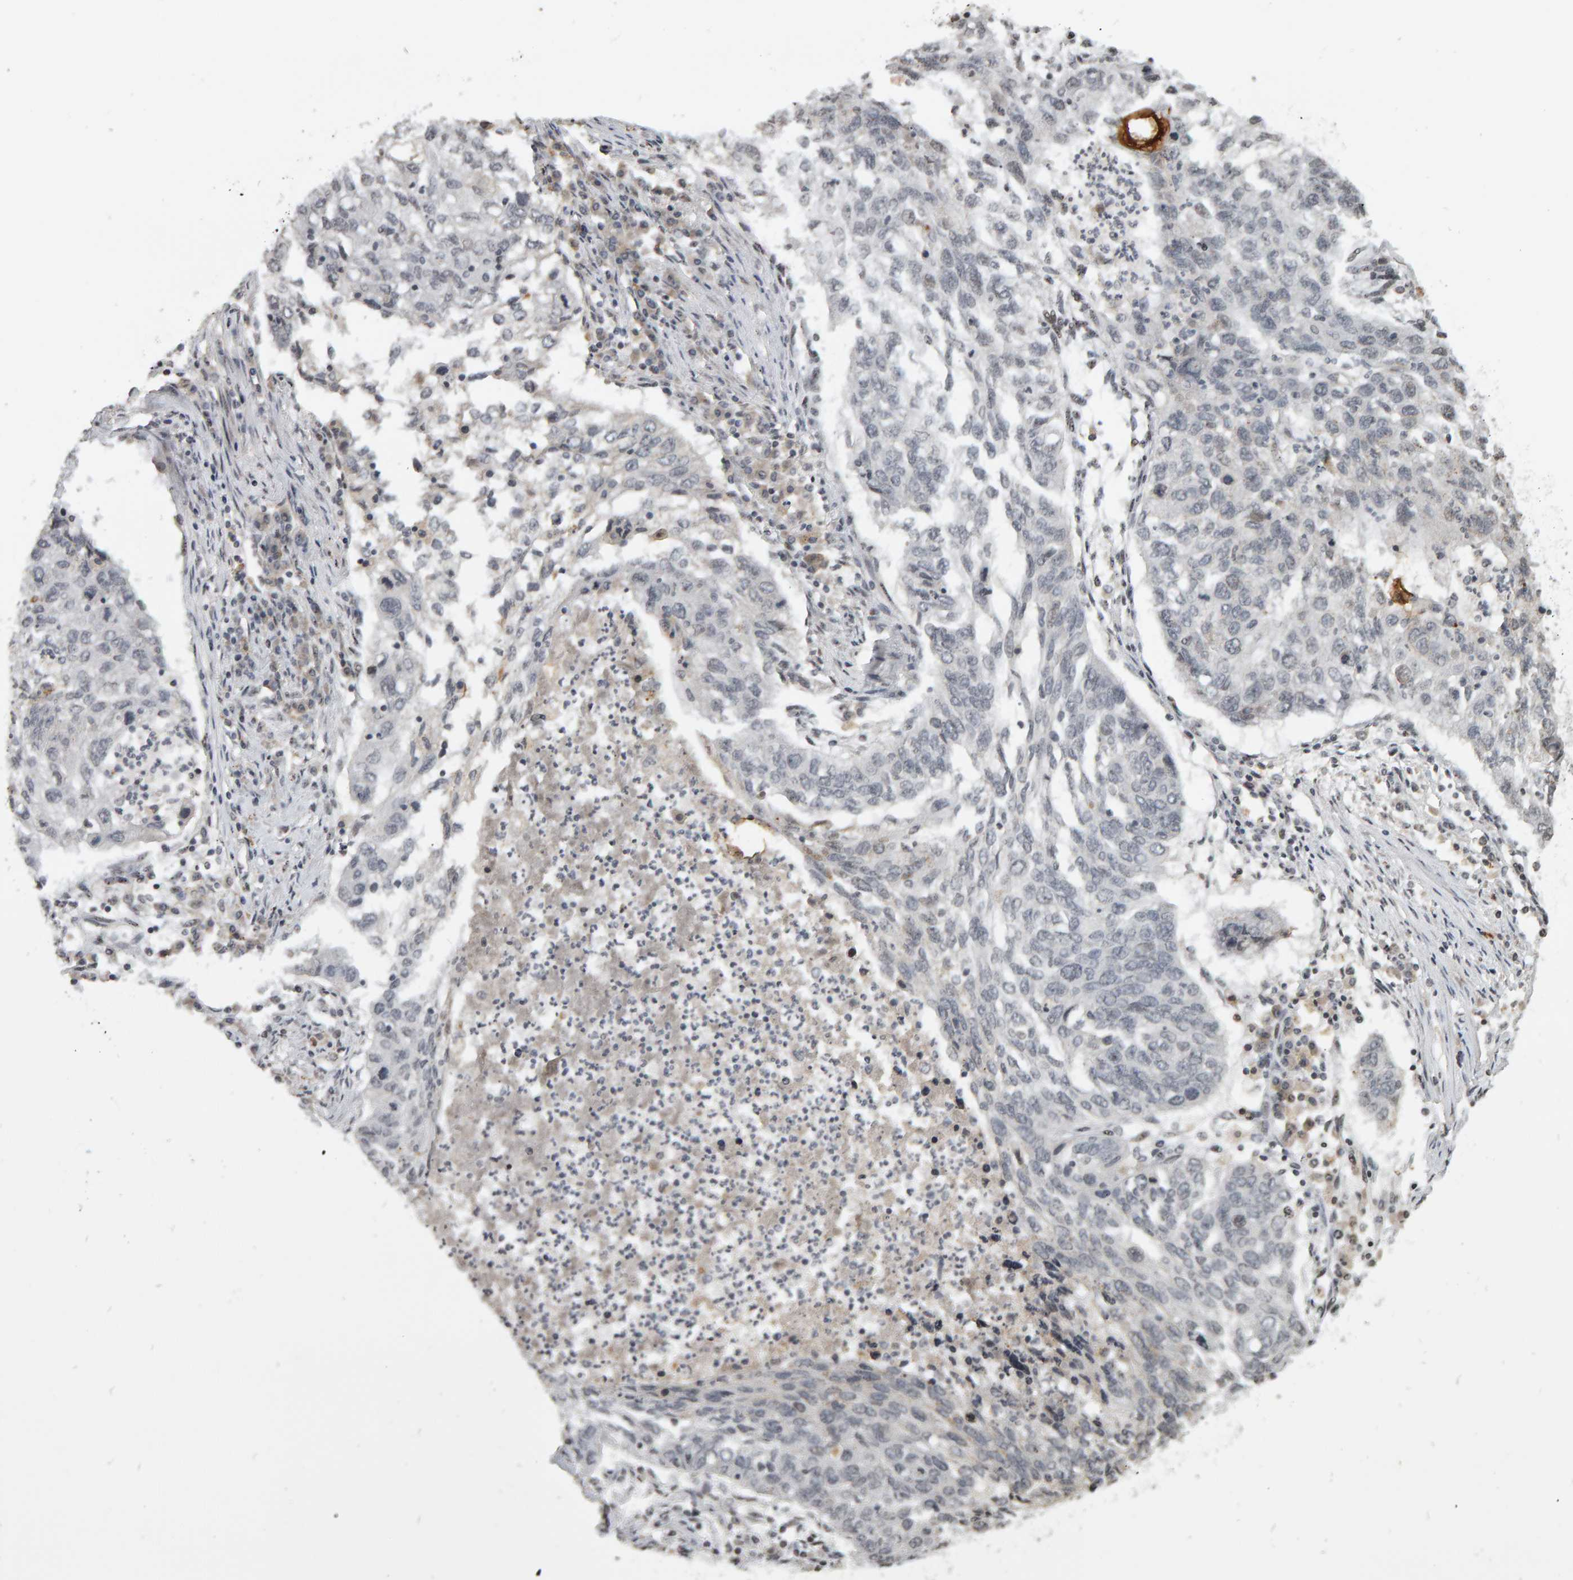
{"staining": {"intensity": "negative", "quantity": "none", "location": "none"}, "tissue": "lung cancer", "cell_type": "Tumor cells", "image_type": "cancer", "snomed": [{"axis": "morphology", "description": "Squamous cell carcinoma, NOS"}, {"axis": "topography", "description": "Lung"}], "caption": "Human lung squamous cell carcinoma stained for a protein using immunohistochemistry (IHC) reveals no staining in tumor cells.", "gene": "TRAM1", "patient": {"sex": "female", "age": 63}}